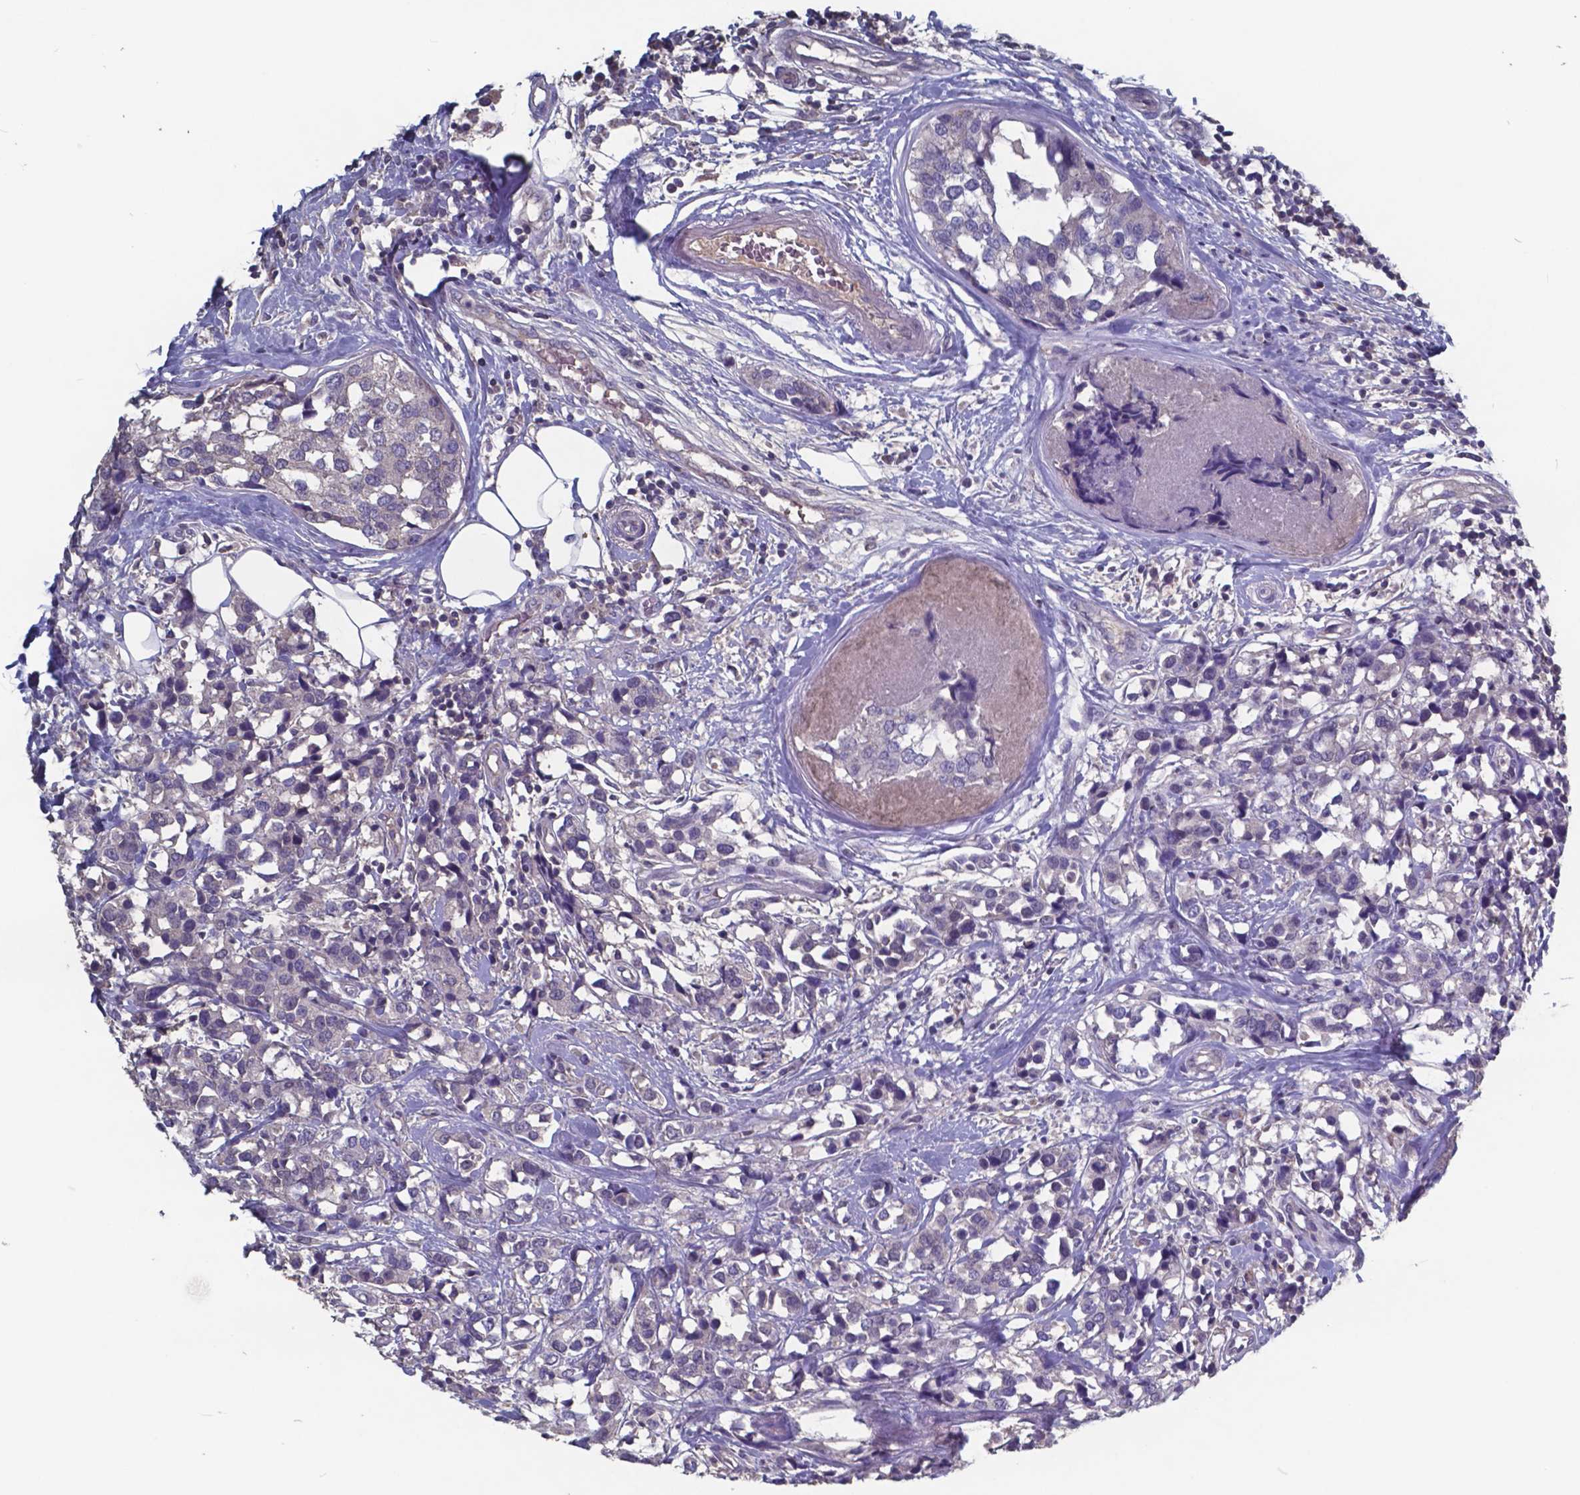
{"staining": {"intensity": "negative", "quantity": "none", "location": "none"}, "tissue": "breast cancer", "cell_type": "Tumor cells", "image_type": "cancer", "snomed": [{"axis": "morphology", "description": "Lobular carcinoma"}, {"axis": "topography", "description": "Breast"}], "caption": "This is a image of IHC staining of breast lobular carcinoma, which shows no positivity in tumor cells. The staining was performed using DAB (3,3'-diaminobenzidine) to visualize the protein expression in brown, while the nuclei were stained in blue with hematoxylin (Magnification: 20x).", "gene": "TTR", "patient": {"sex": "female", "age": 59}}